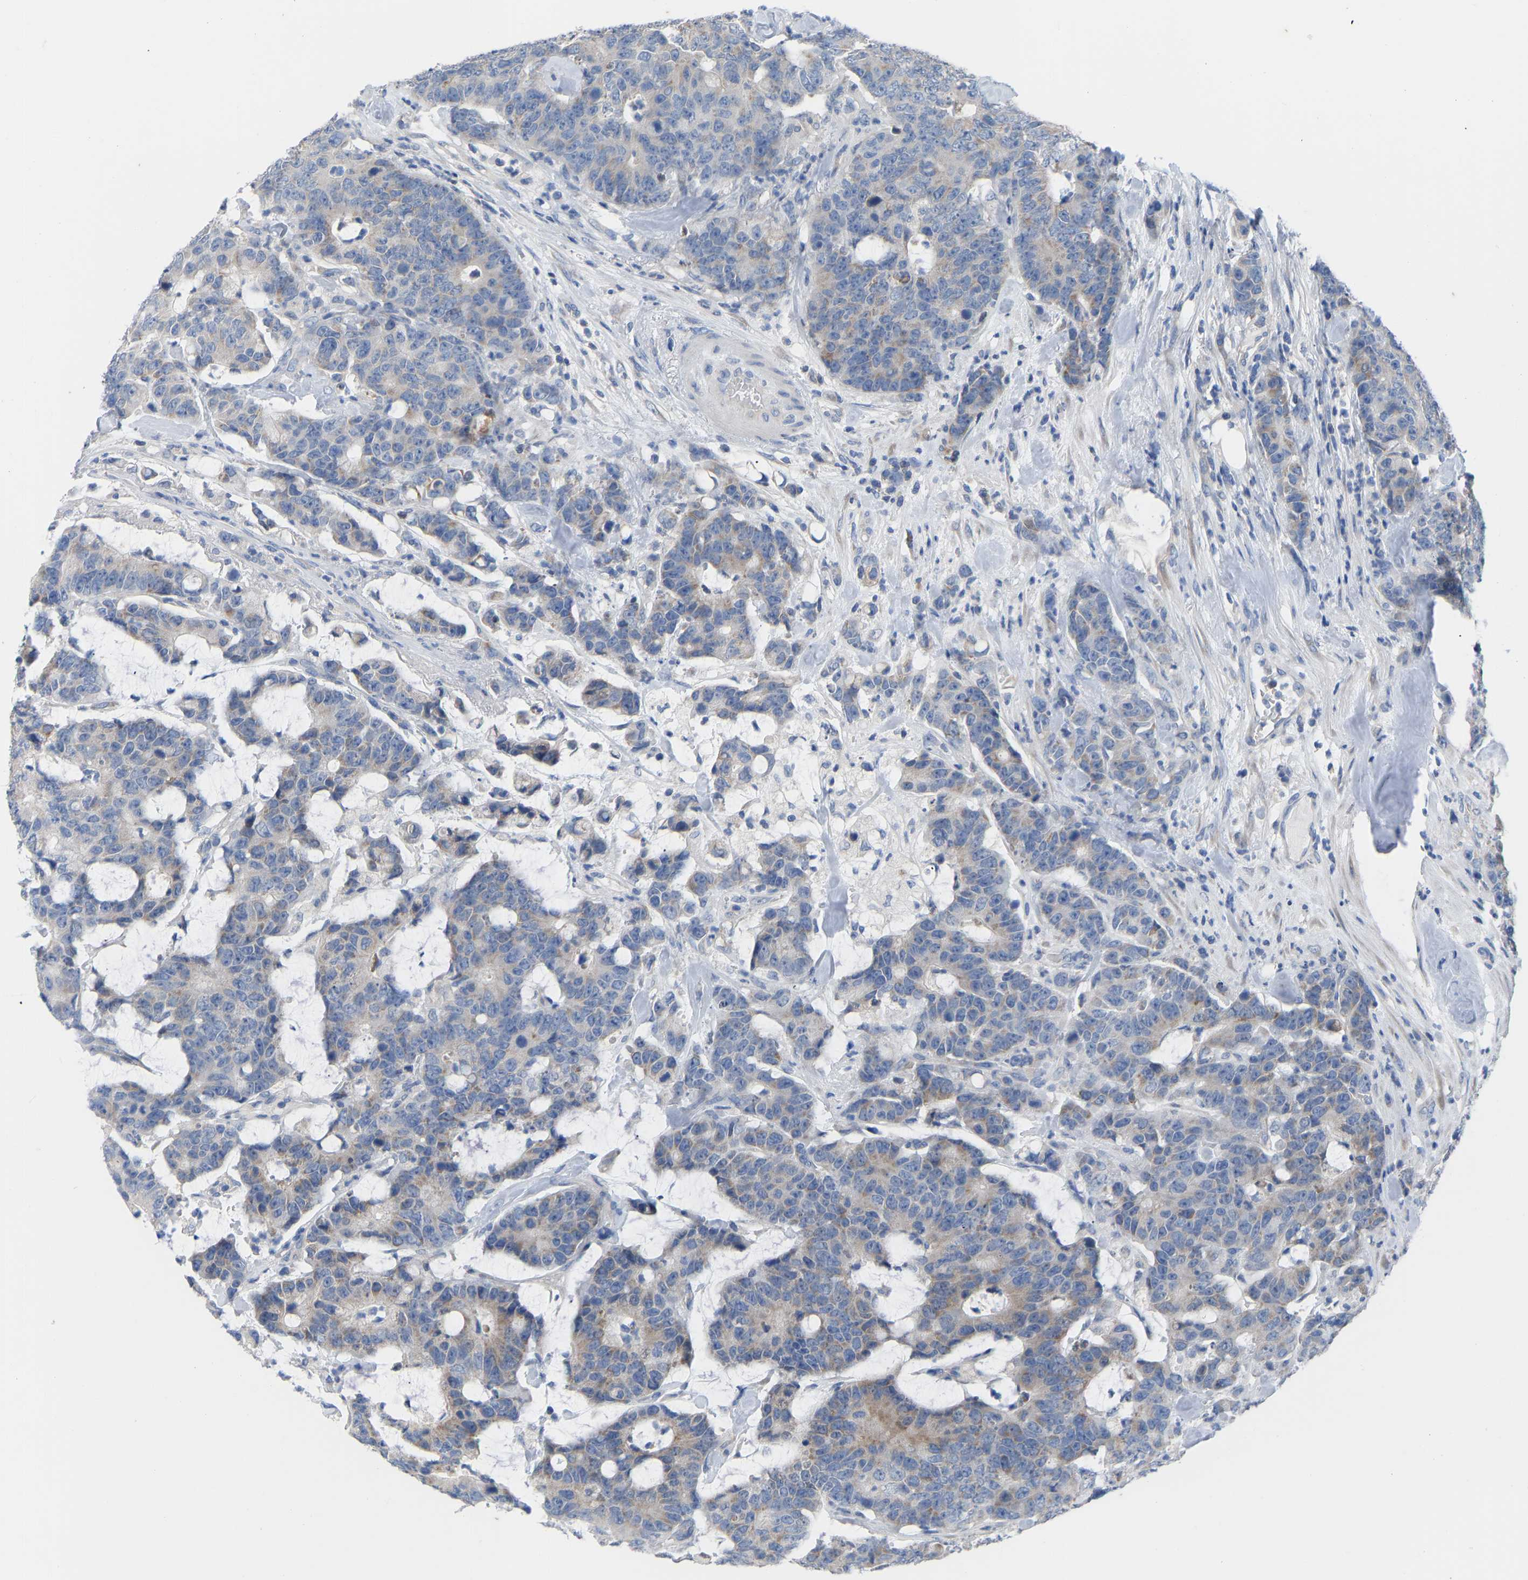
{"staining": {"intensity": "moderate", "quantity": "<25%", "location": "cytoplasmic/membranous"}, "tissue": "colorectal cancer", "cell_type": "Tumor cells", "image_type": "cancer", "snomed": [{"axis": "morphology", "description": "Adenocarcinoma, NOS"}, {"axis": "topography", "description": "Colon"}], "caption": "There is low levels of moderate cytoplasmic/membranous positivity in tumor cells of colorectal cancer, as demonstrated by immunohistochemical staining (brown color).", "gene": "OLIG2", "patient": {"sex": "female", "age": 86}}